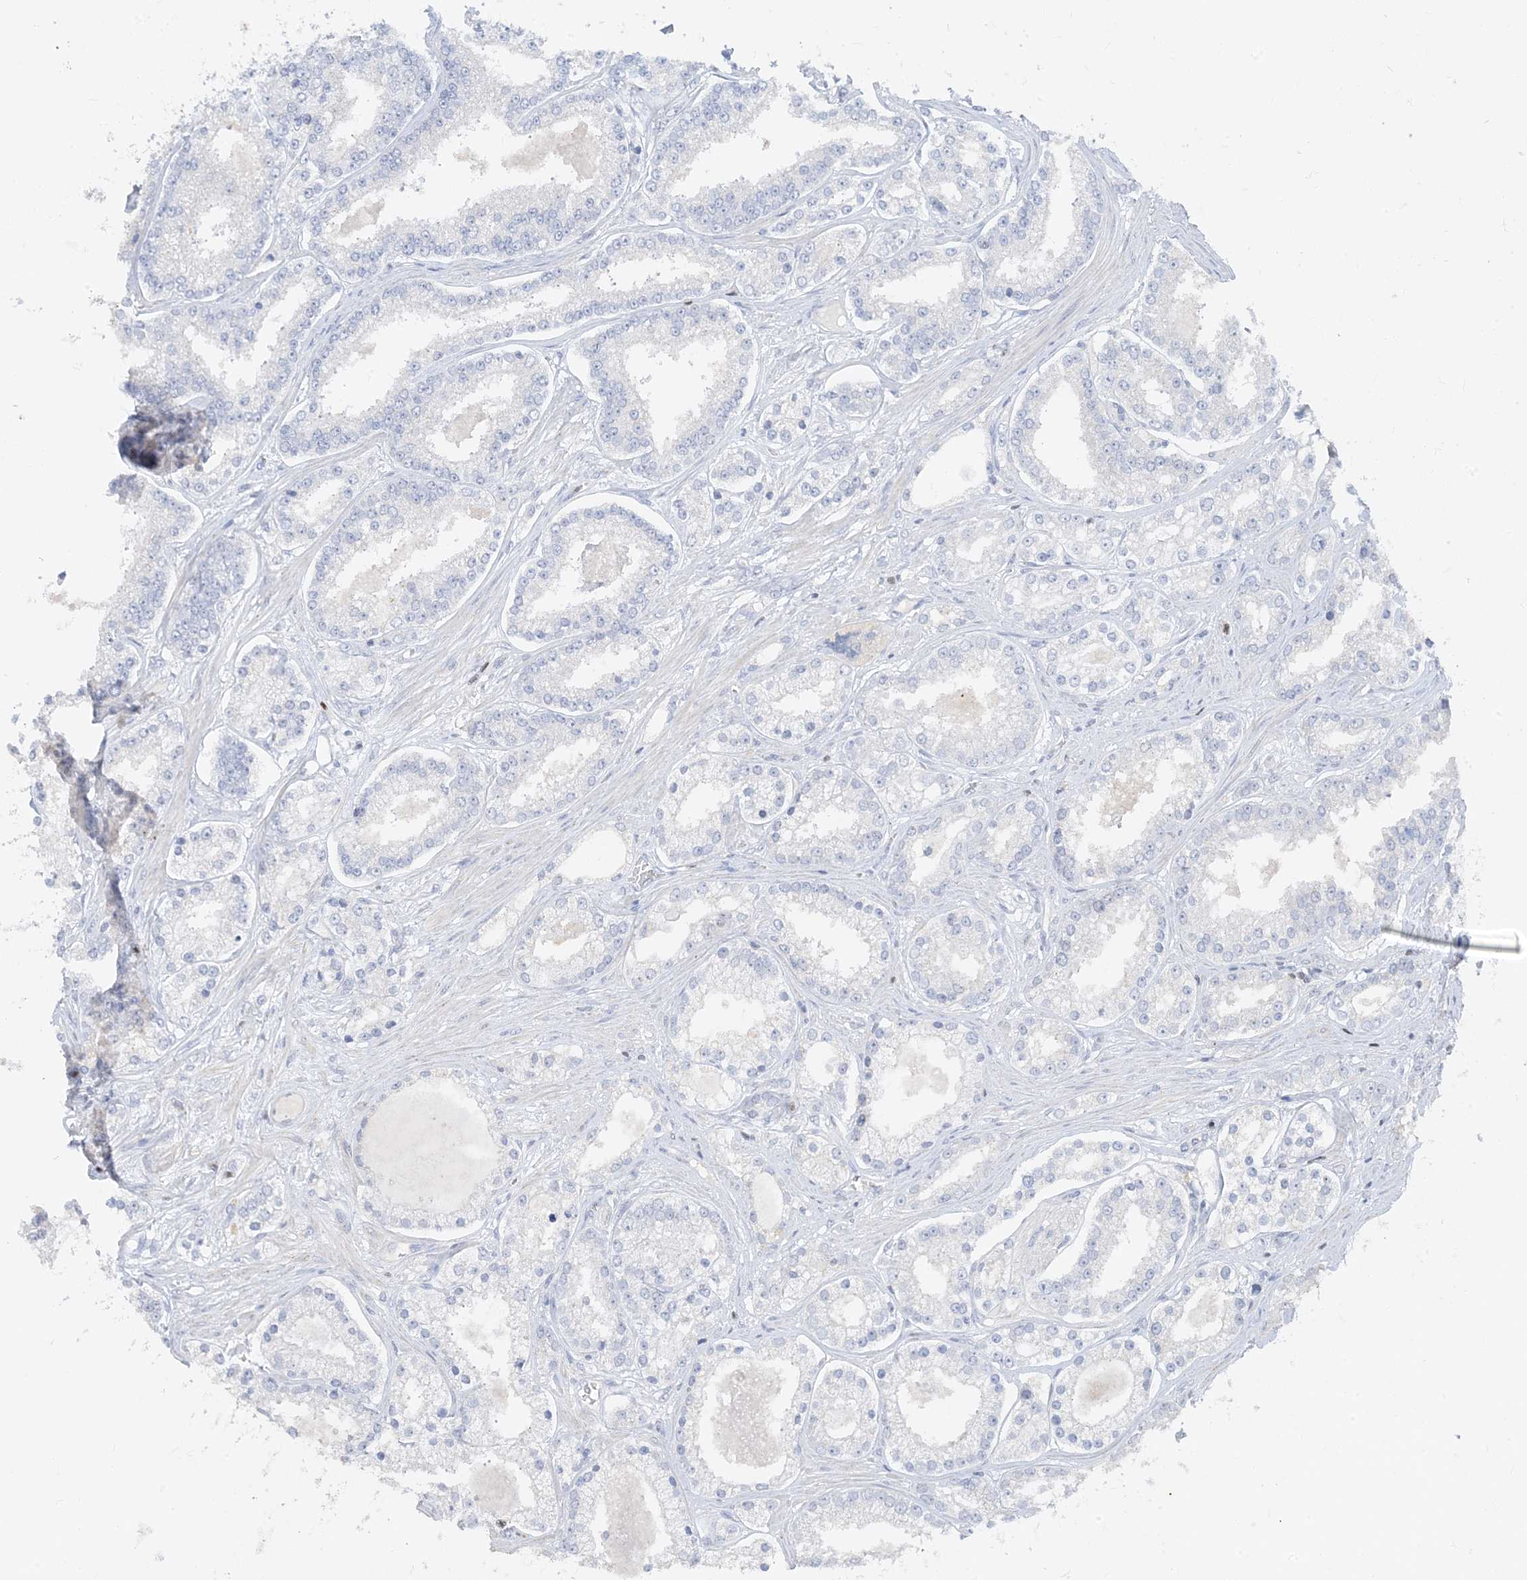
{"staining": {"intensity": "negative", "quantity": "none", "location": "none"}, "tissue": "prostate cancer", "cell_type": "Tumor cells", "image_type": "cancer", "snomed": [{"axis": "morphology", "description": "Normal tissue, NOS"}, {"axis": "morphology", "description": "Adenocarcinoma, High grade"}, {"axis": "topography", "description": "Prostate"}], "caption": "Immunohistochemistry of human high-grade adenocarcinoma (prostate) reveals no expression in tumor cells. (Stains: DAB IHC with hematoxylin counter stain, Microscopy: brightfield microscopy at high magnification).", "gene": "TBX21", "patient": {"sex": "male", "age": 83}}